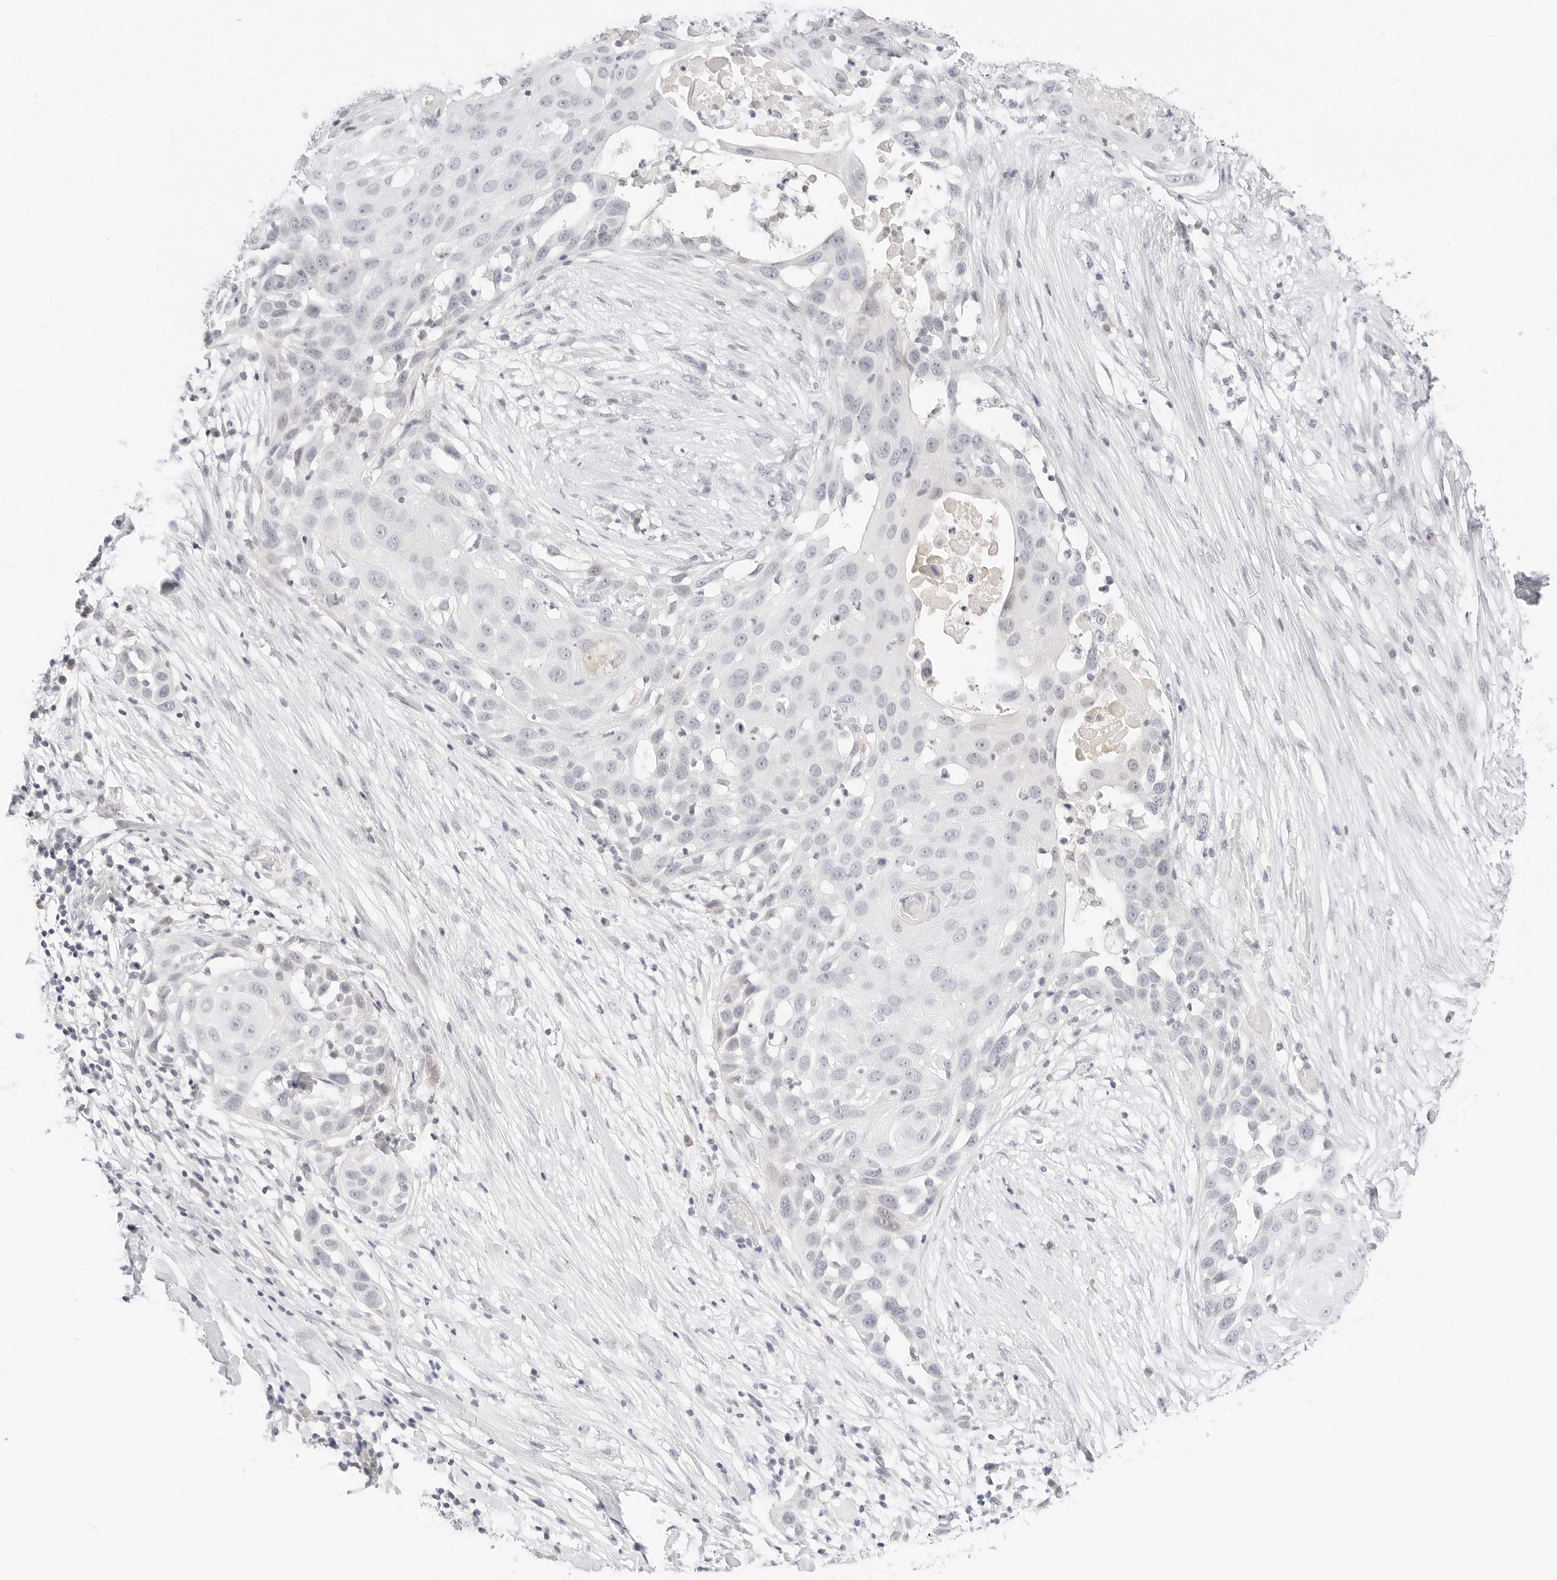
{"staining": {"intensity": "negative", "quantity": "none", "location": "none"}, "tissue": "skin cancer", "cell_type": "Tumor cells", "image_type": "cancer", "snomed": [{"axis": "morphology", "description": "Squamous cell carcinoma, NOS"}, {"axis": "topography", "description": "Skin"}], "caption": "Squamous cell carcinoma (skin) stained for a protein using immunohistochemistry displays no staining tumor cells.", "gene": "XKR4", "patient": {"sex": "female", "age": 44}}